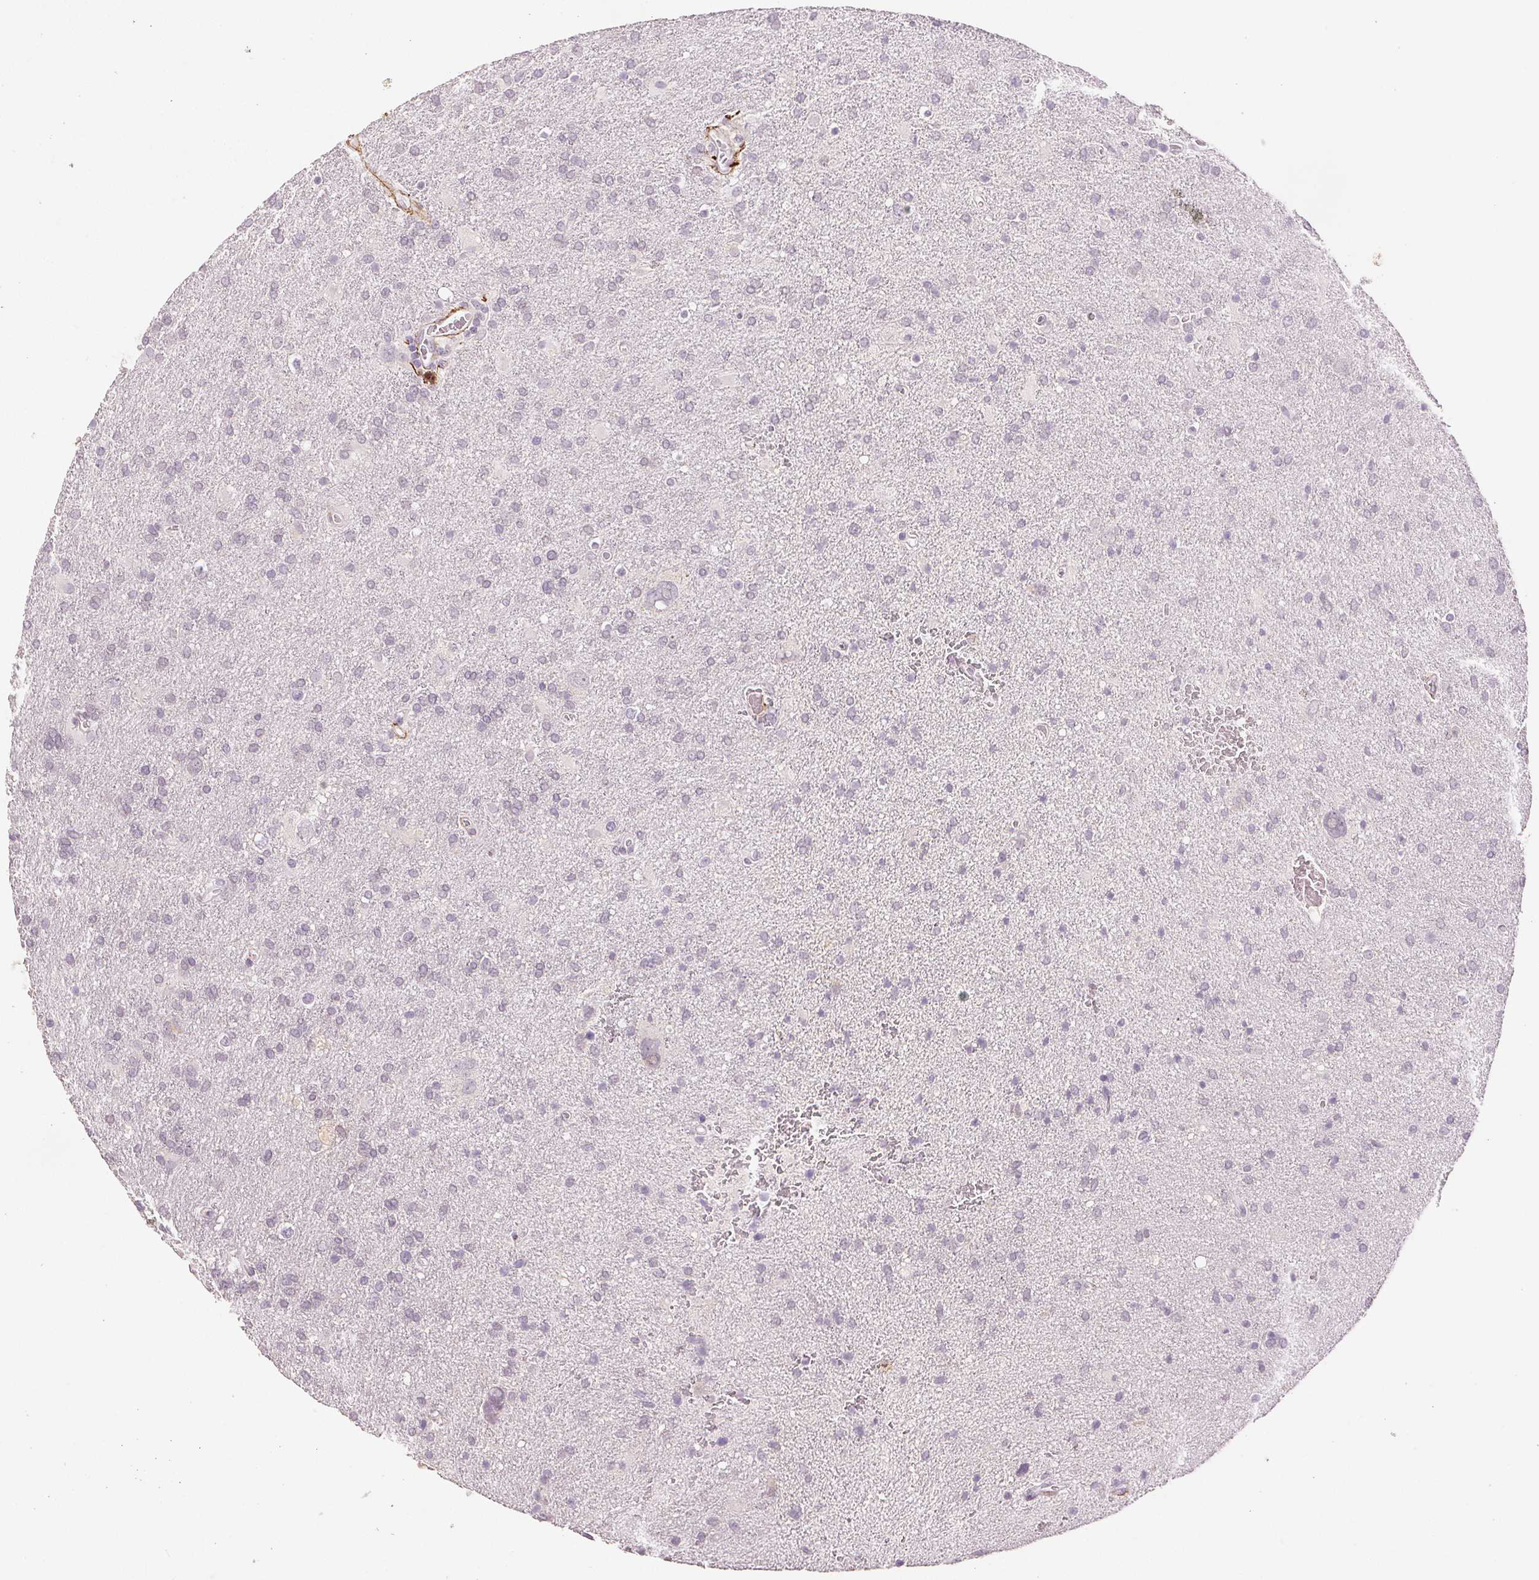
{"staining": {"intensity": "negative", "quantity": "none", "location": "none"}, "tissue": "glioma", "cell_type": "Tumor cells", "image_type": "cancer", "snomed": [{"axis": "morphology", "description": "Glioma, malignant, Low grade"}, {"axis": "topography", "description": "Brain"}], "caption": "Tumor cells show no significant protein staining in glioma. (DAB immunohistochemistry with hematoxylin counter stain).", "gene": "FBN1", "patient": {"sex": "male", "age": 66}}